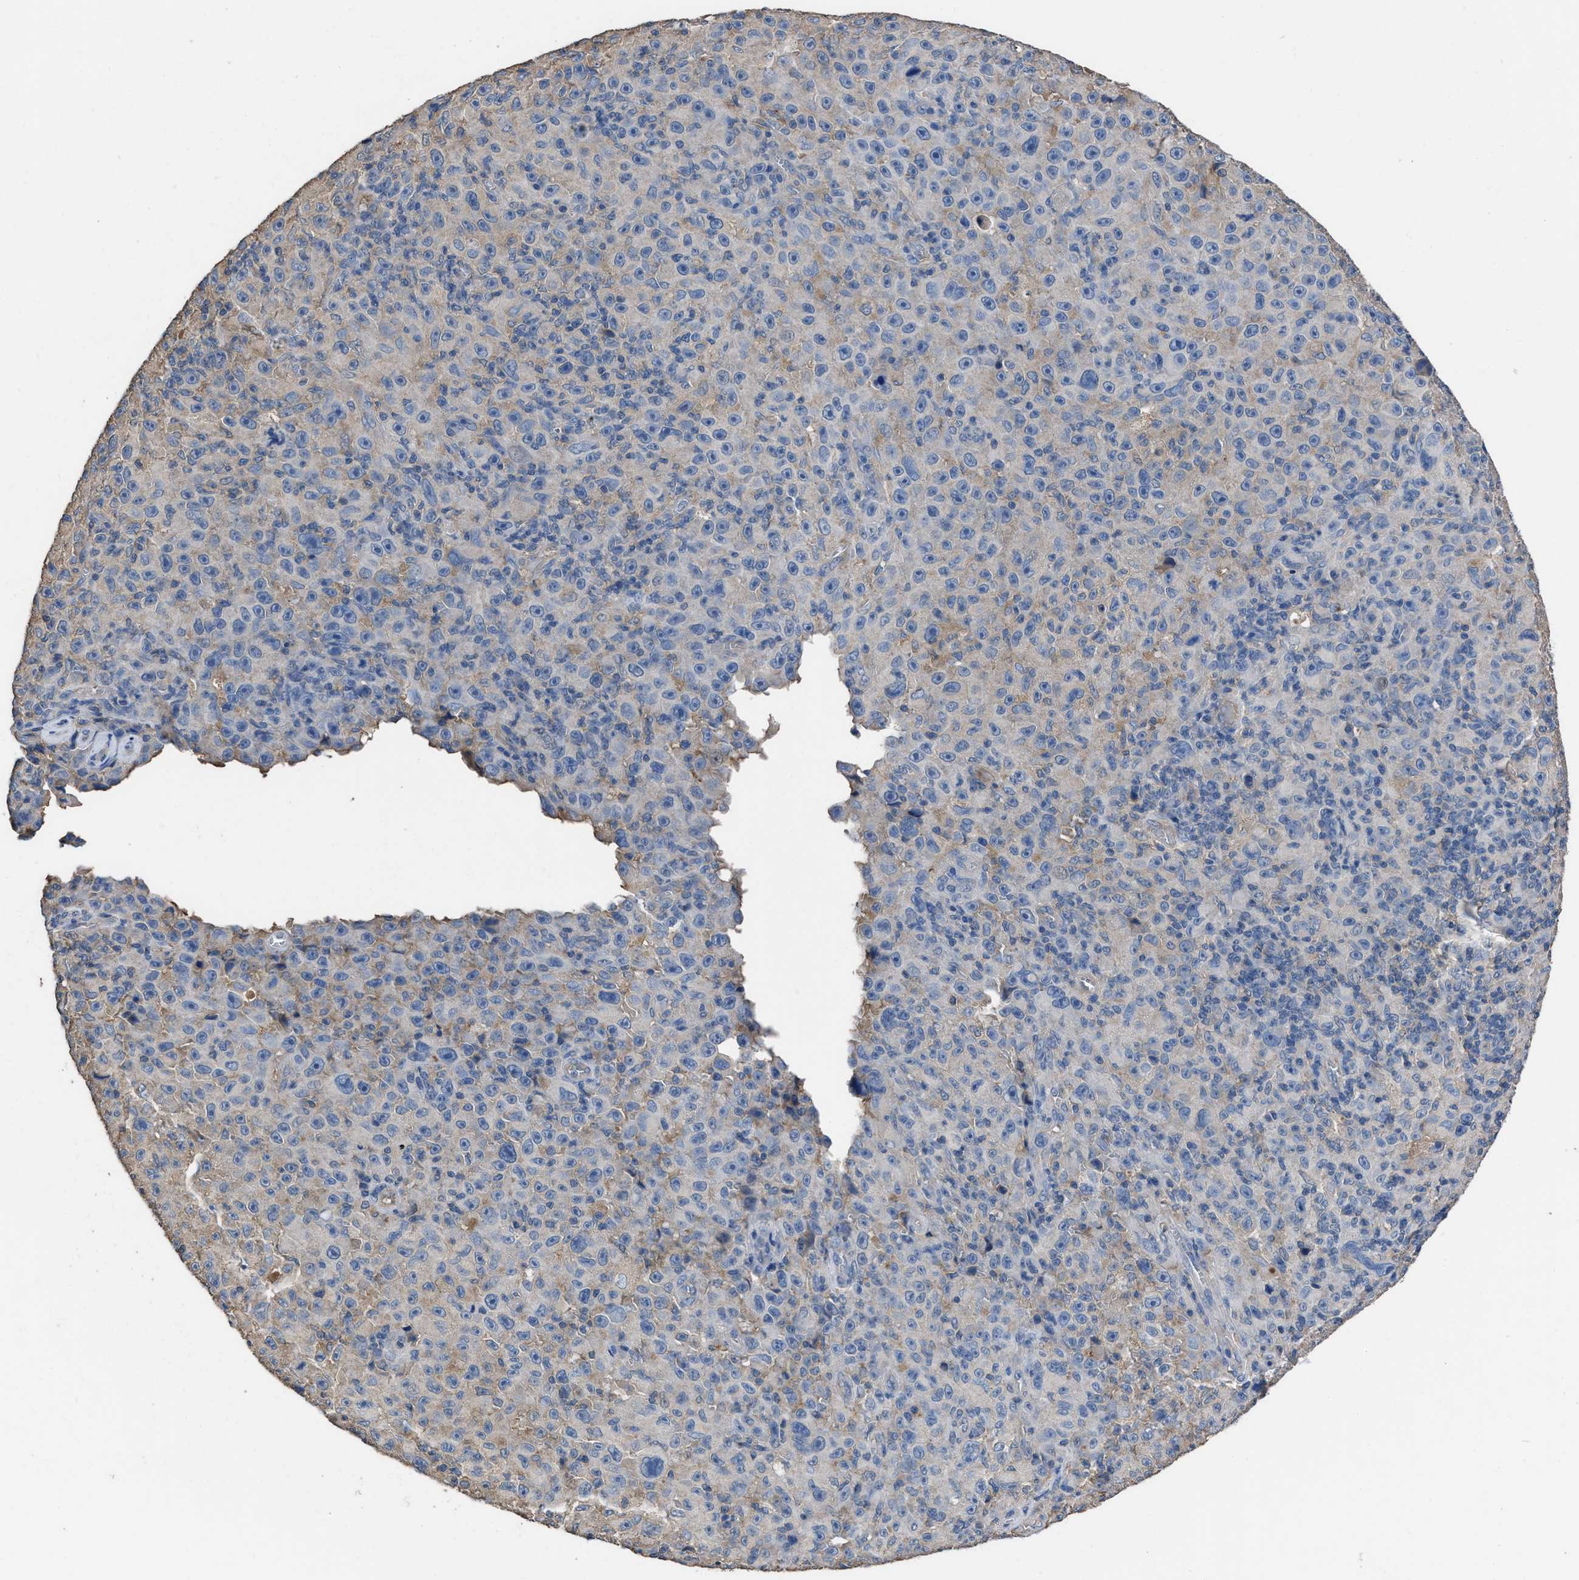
{"staining": {"intensity": "weak", "quantity": "<25%", "location": "cytoplasmic/membranous"}, "tissue": "melanoma", "cell_type": "Tumor cells", "image_type": "cancer", "snomed": [{"axis": "morphology", "description": "Malignant melanoma, NOS"}, {"axis": "topography", "description": "Skin"}], "caption": "Protein analysis of malignant melanoma reveals no significant positivity in tumor cells.", "gene": "ITSN1", "patient": {"sex": "female", "age": 82}}